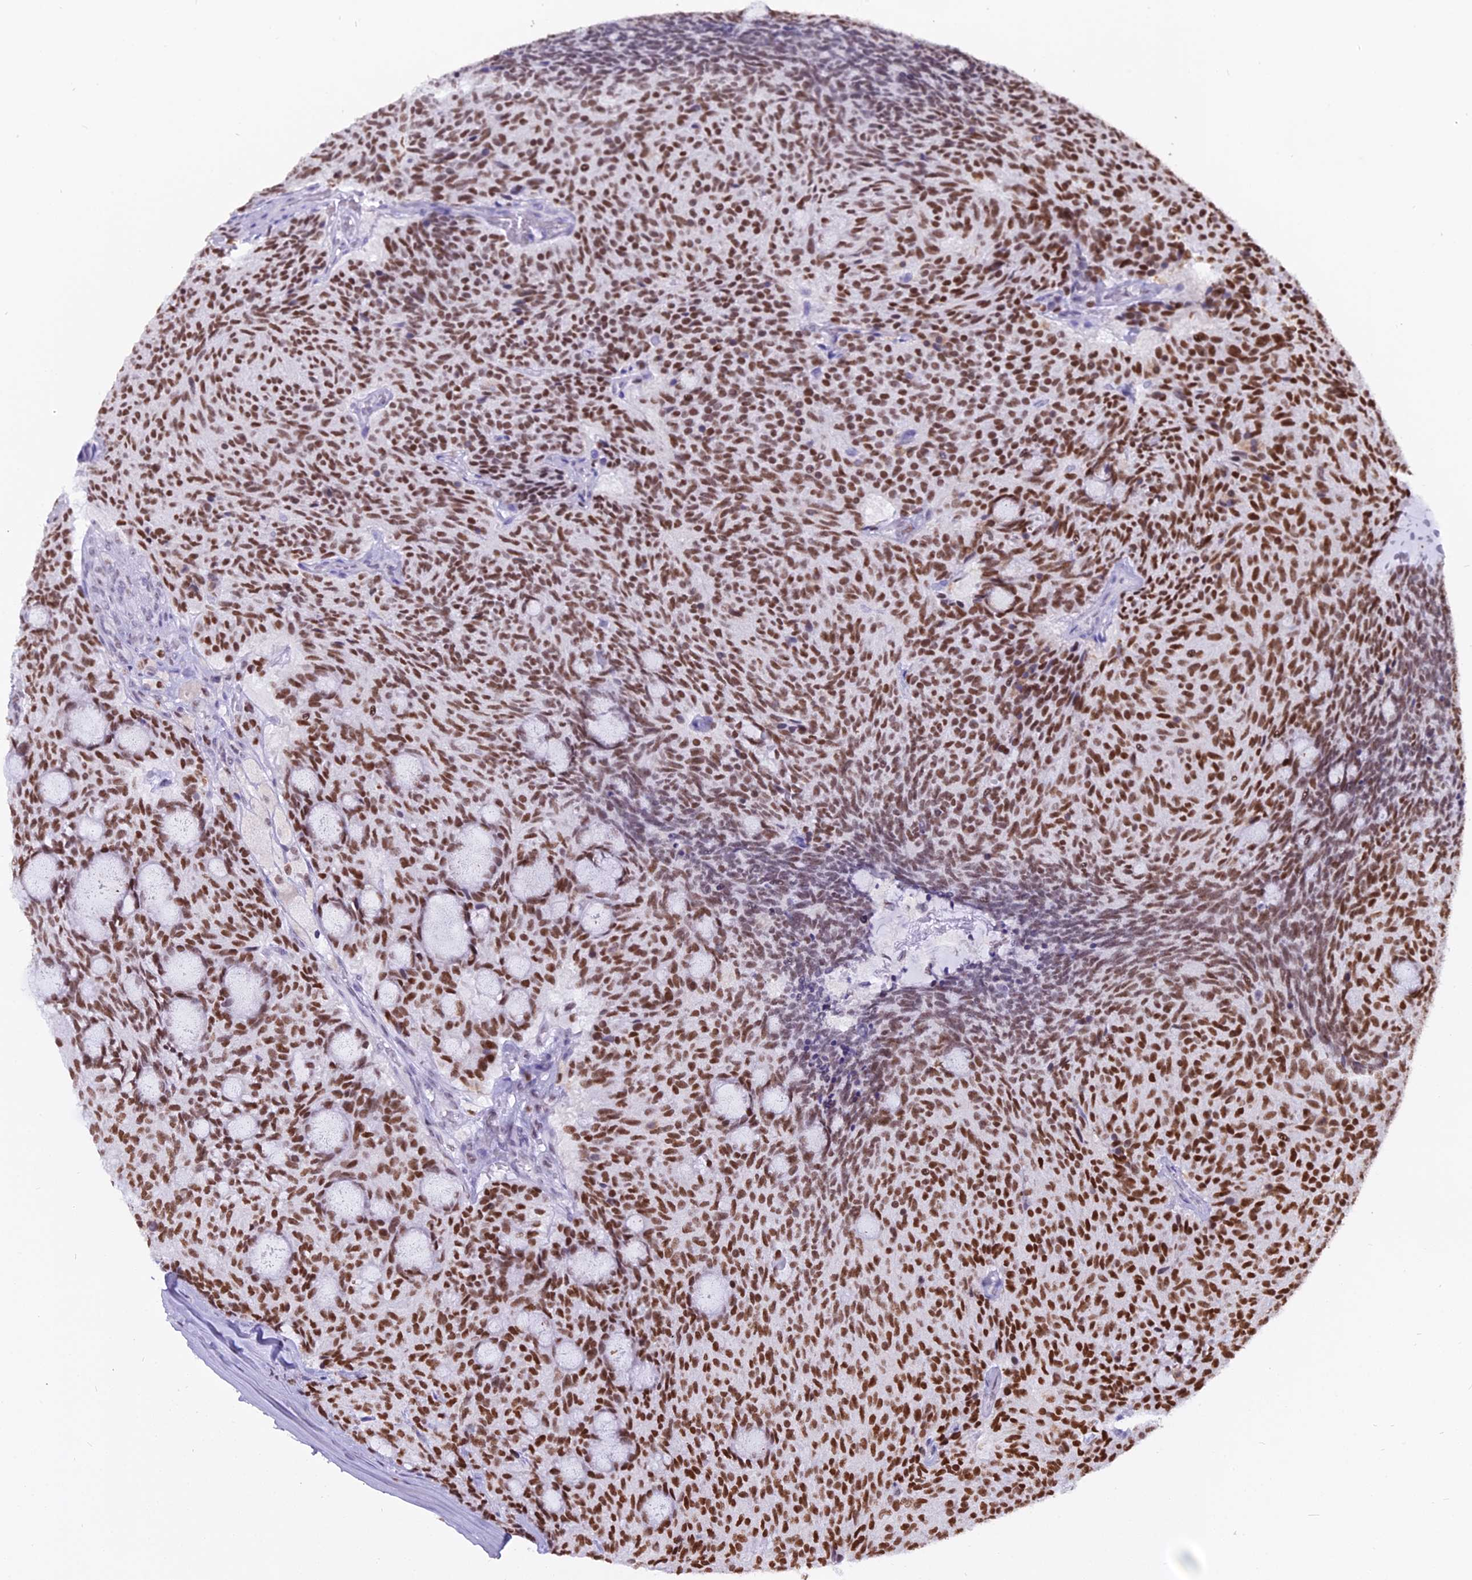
{"staining": {"intensity": "strong", "quantity": ">75%", "location": "nuclear"}, "tissue": "carcinoid", "cell_type": "Tumor cells", "image_type": "cancer", "snomed": [{"axis": "morphology", "description": "Carcinoid, malignant, NOS"}, {"axis": "topography", "description": "Pancreas"}], "caption": "Immunohistochemical staining of malignant carcinoid exhibits strong nuclear protein staining in about >75% of tumor cells.", "gene": "PARP1", "patient": {"sex": "female", "age": 54}}